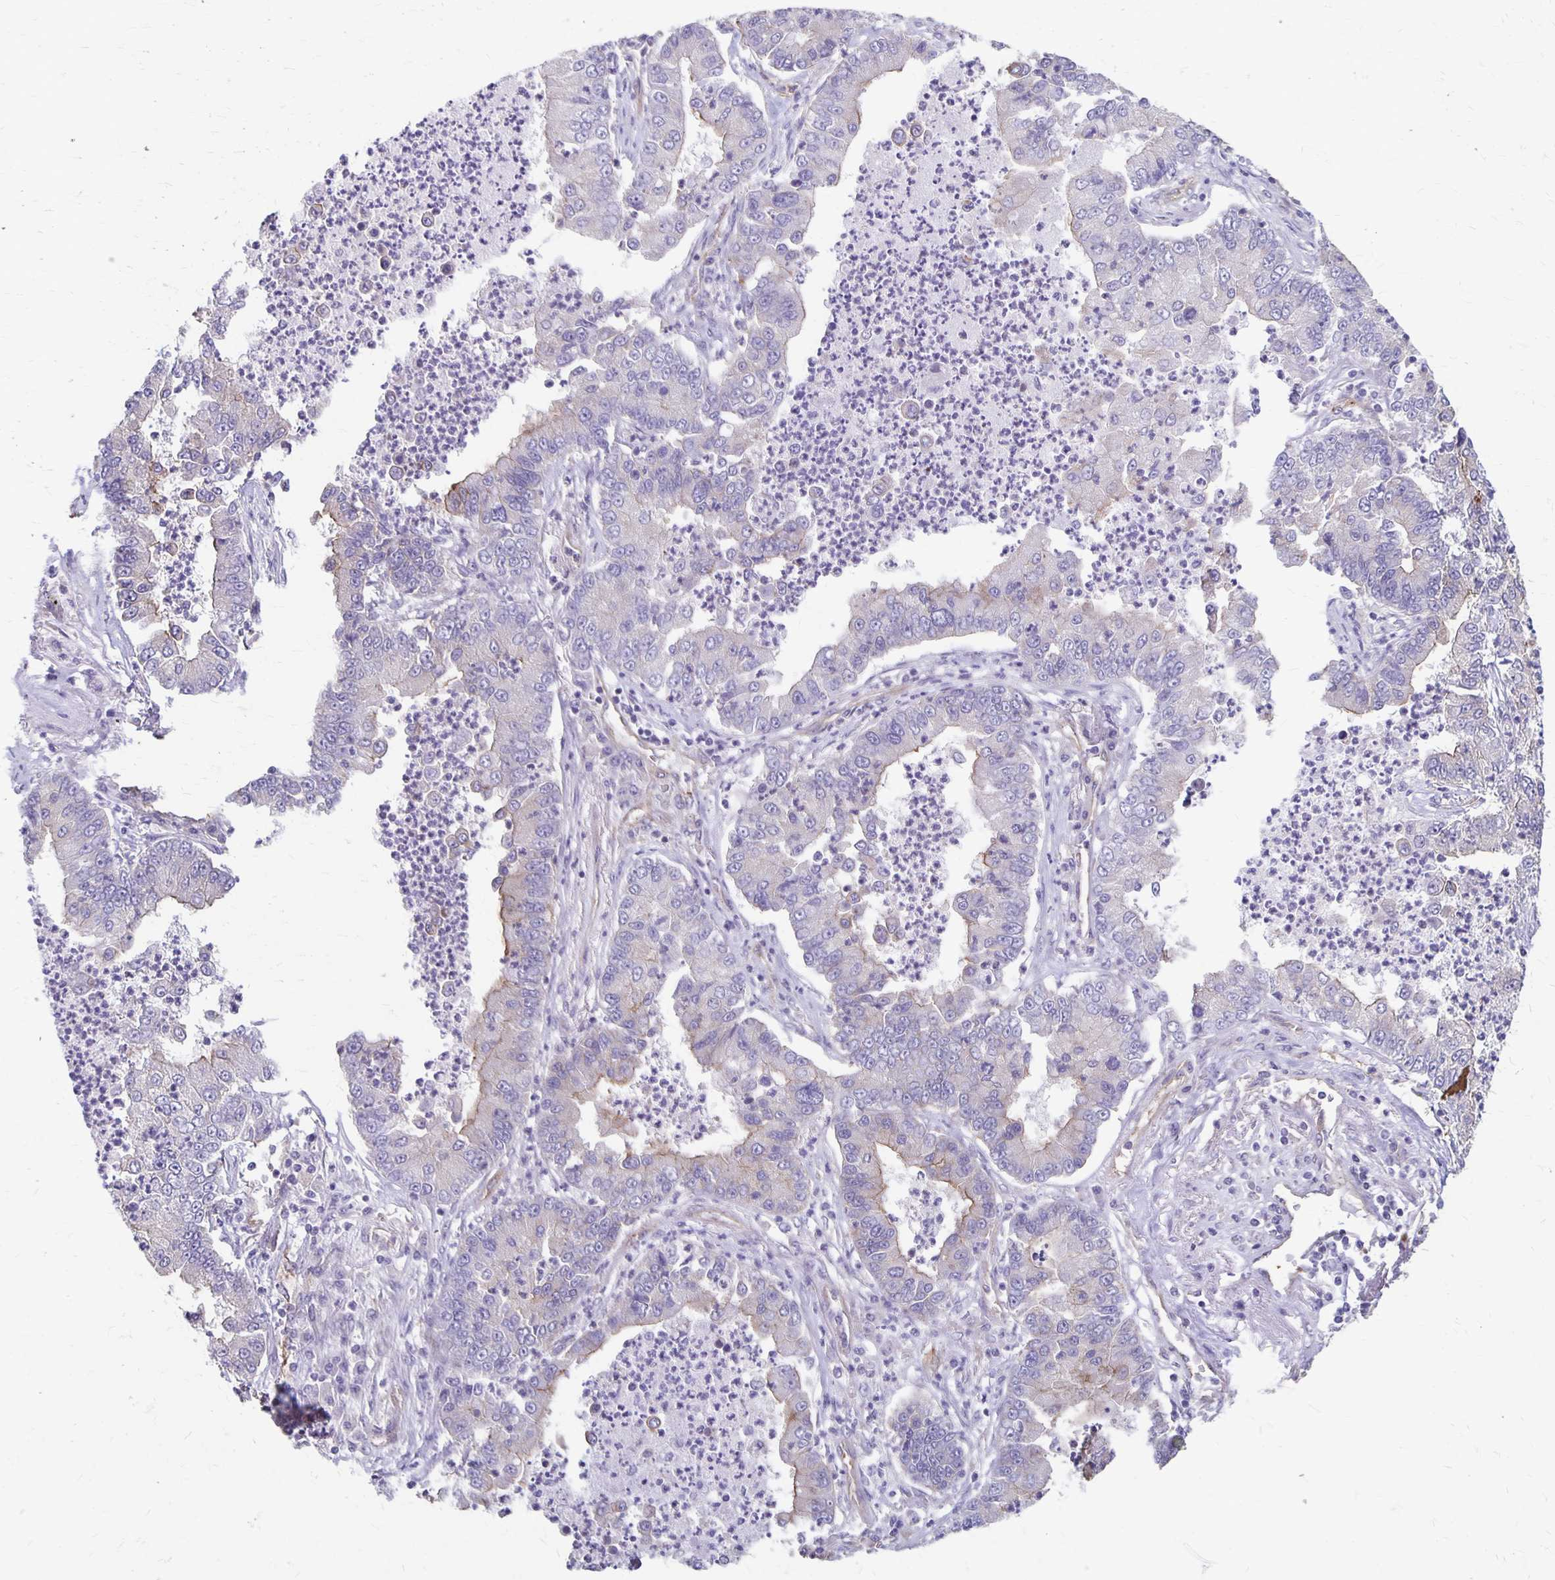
{"staining": {"intensity": "weak", "quantity": "<25%", "location": "cytoplasmic/membranous"}, "tissue": "lung cancer", "cell_type": "Tumor cells", "image_type": "cancer", "snomed": [{"axis": "morphology", "description": "Adenocarcinoma, NOS"}, {"axis": "topography", "description": "Lung"}], "caption": "The micrograph demonstrates no significant staining in tumor cells of lung cancer (adenocarcinoma).", "gene": "PPP1R3E", "patient": {"sex": "female", "age": 57}}